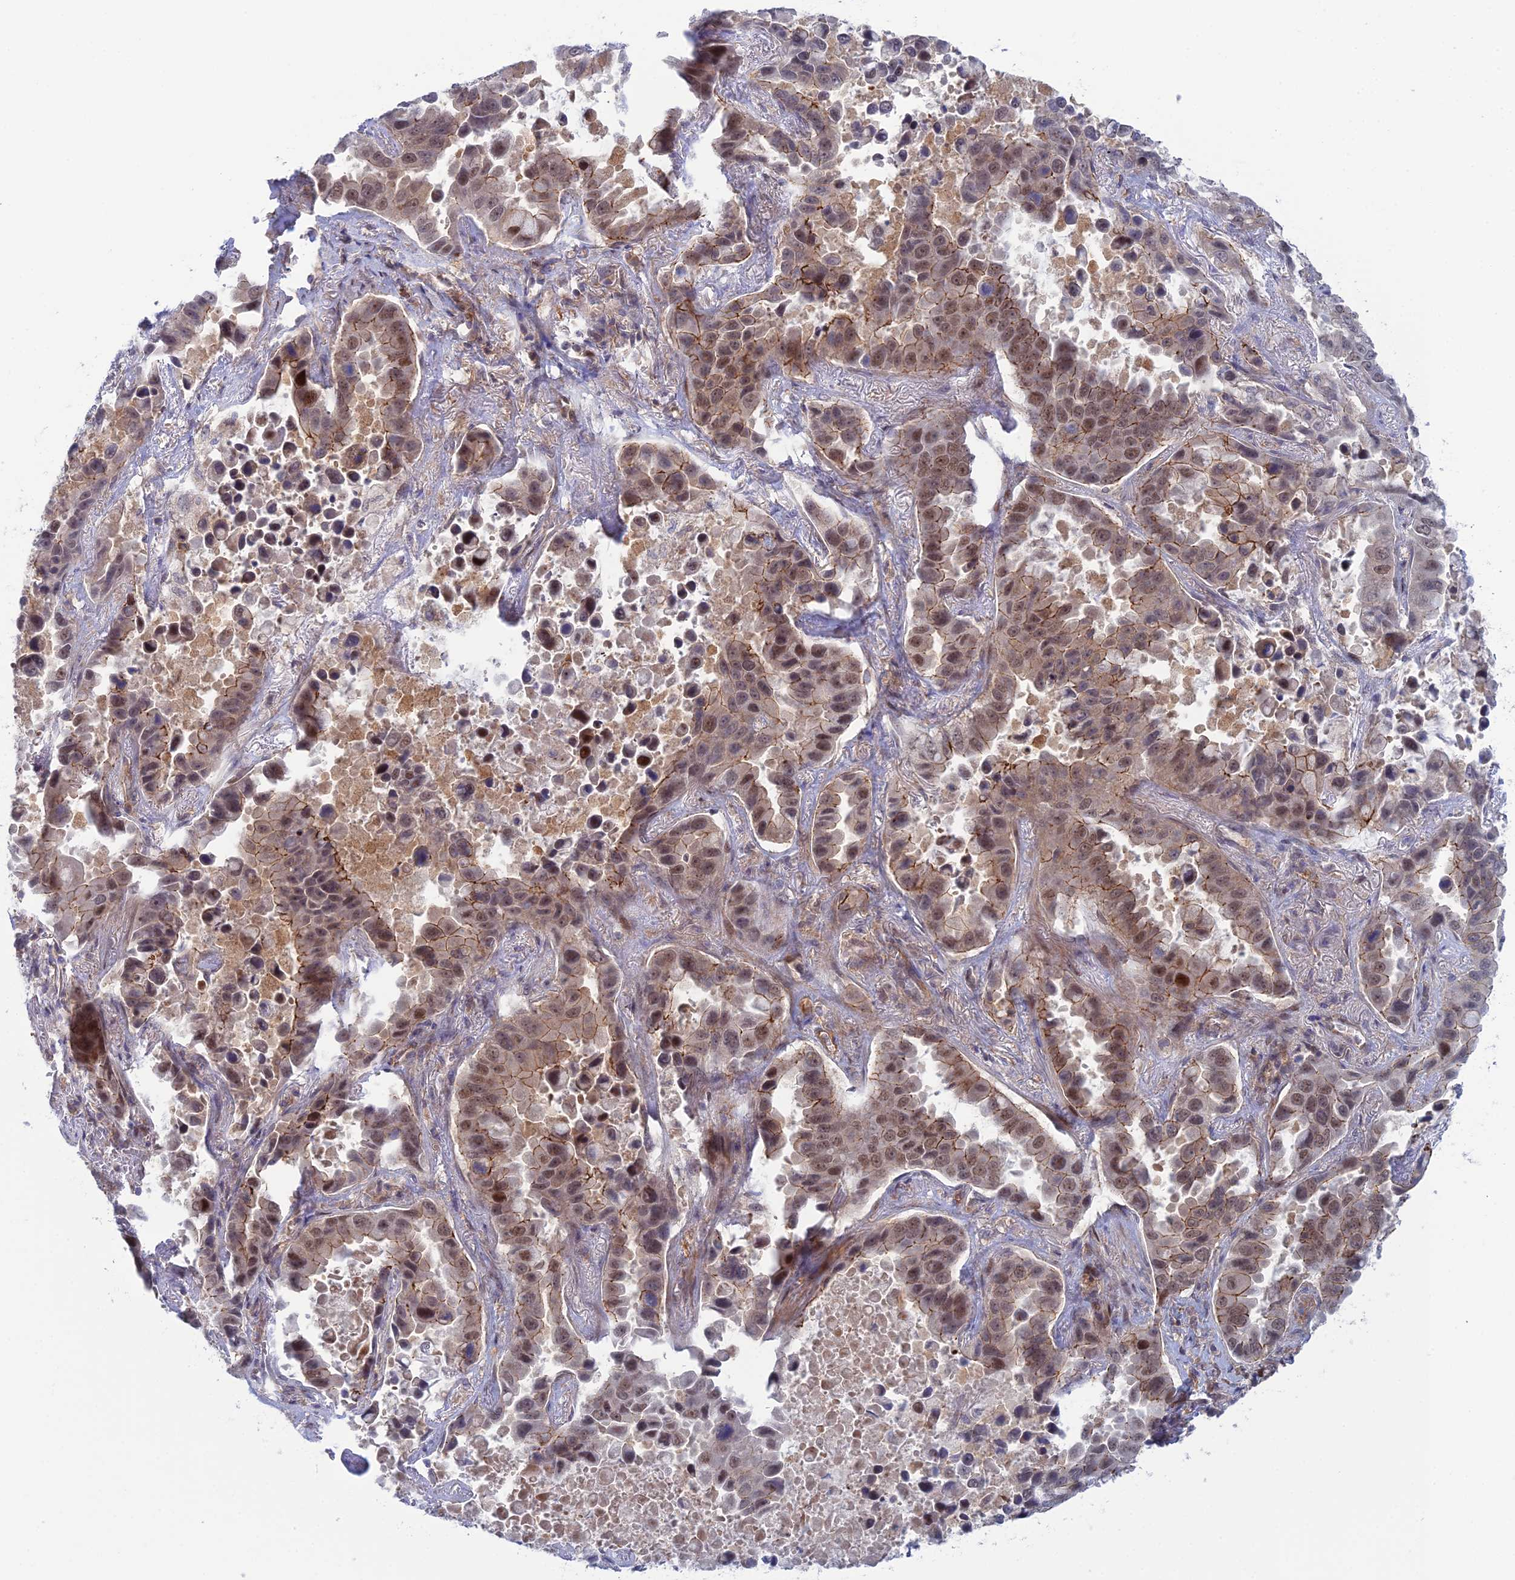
{"staining": {"intensity": "moderate", "quantity": "25%-75%", "location": "cytoplasmic/membranous,nuclear"}, "tissue": "lung cancer", "cell_type": "Tumor cells", "image_type": "cancer", "snomed": [{"axis": "morphology", "description": "Adenocarcinoma, NOS"}, {"axis": "topography", "description": "Lung"}], "caption": "Immunohistochemistry photomicrograph of neoplastic tissue: human lung cancer (adenocarcinoma) stained using immunohistochemistry reveals medium levels of moderate protein expression localized specifically in the cytoplasmic/membranous and nuclear of tumor cells, appearing as a cytoplasmic/membranous and nuclear brown color.", "gene": "ABHD1", "patient": {"sex": "male", "age": 64}}